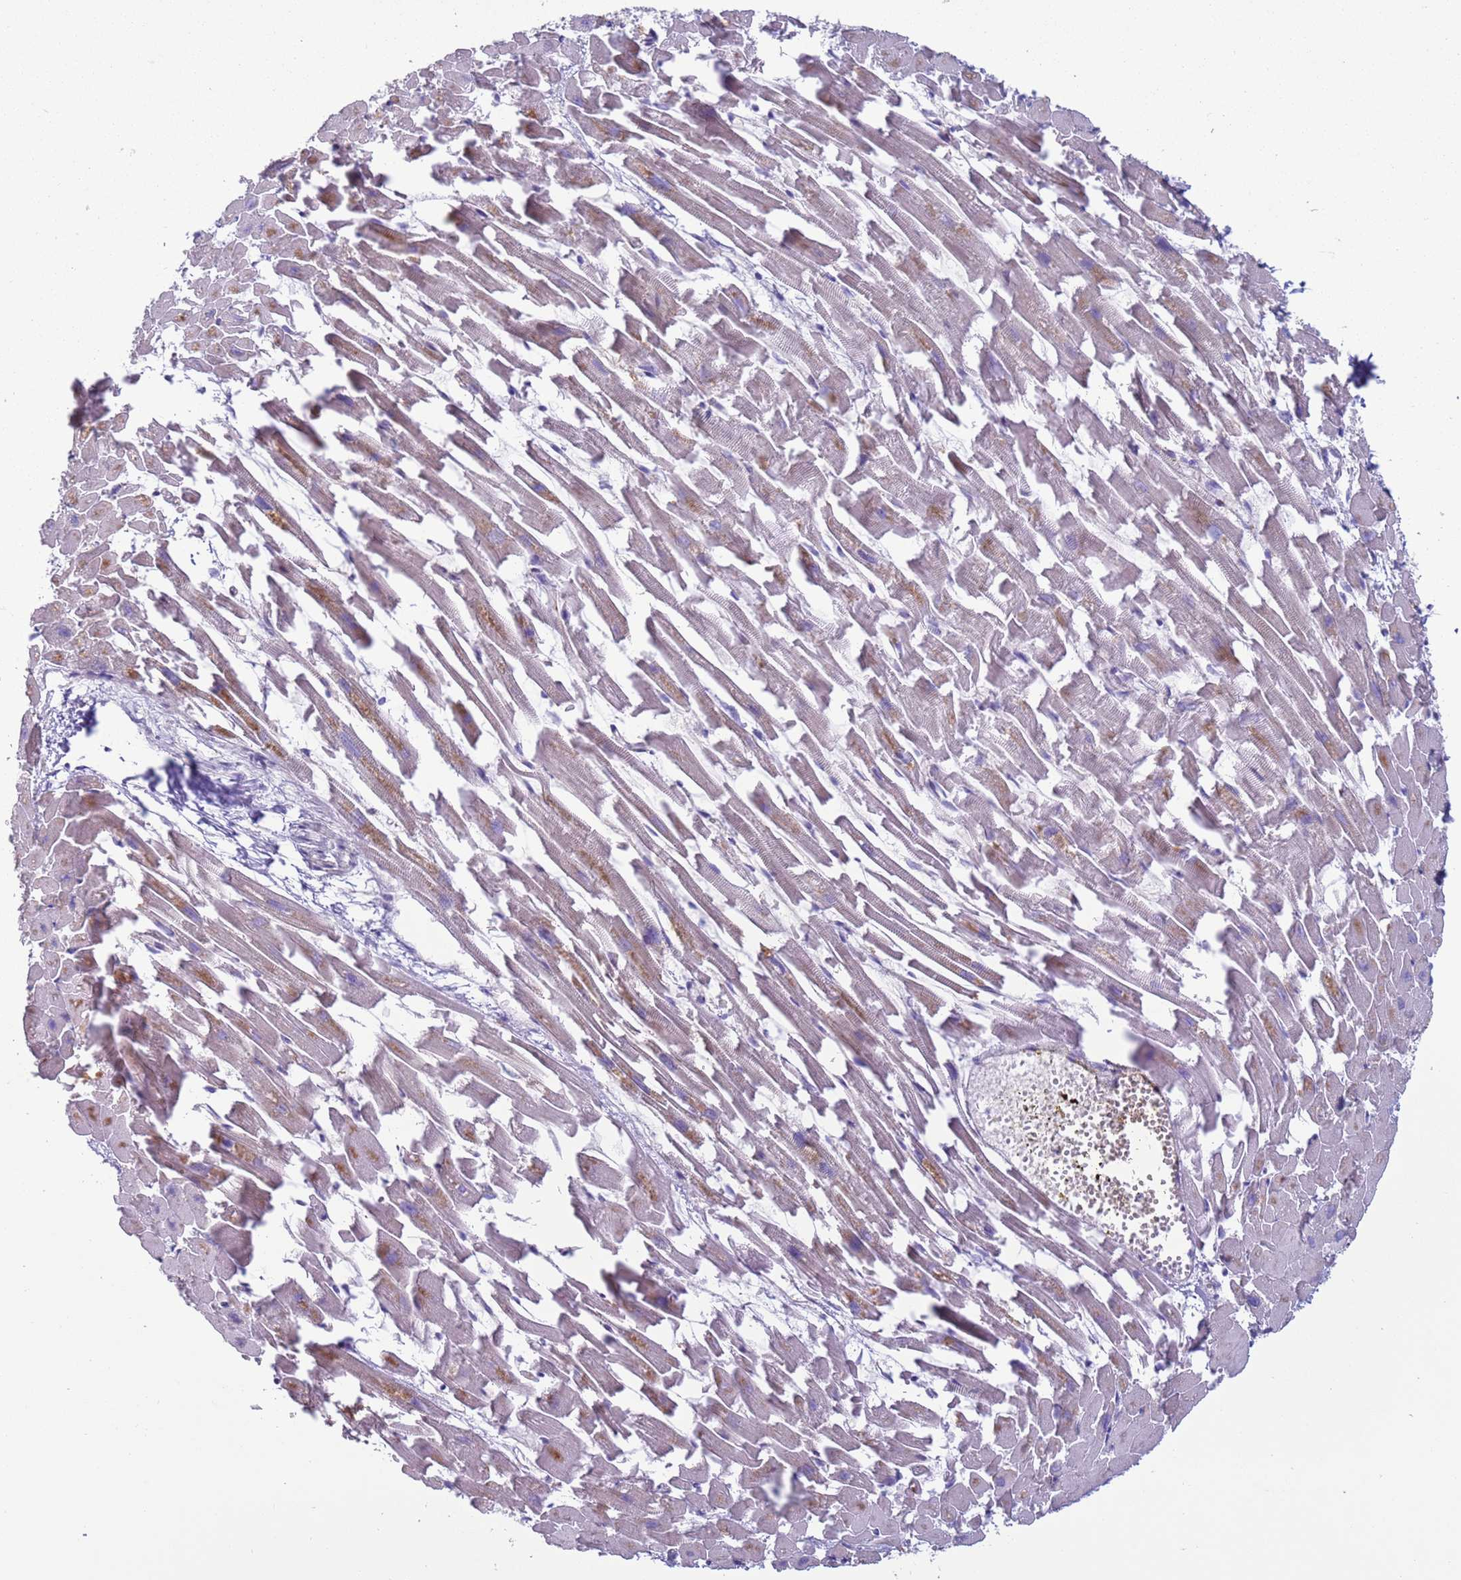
{"staining": {"intensity": "weak", "quantity": ">75%", "location": "cytoplasmic/membranous"}, "tissue": "heart muscle", "cell_type": "Cardiomyocytes", "image_type": "normal", "snomed": [{"axis": "morphology", "description": "Normal tissue, NOS"}, {"axis": "topography", "description": "Heart"}], "caption": "A high-resolution photomicrograph shows immunohistochemistry (IHC) staining of benign heart muscle, which shows weak cytoplasmic/membranous expression in about >75% of cardiomyocytes. The staining is performed using DAB brown chromogen to label protein expression. The nuclei are counter-stained blue using hematoxylin.", "gene": "HEATR1", "patient": {"sex": "female", "age": 64}}